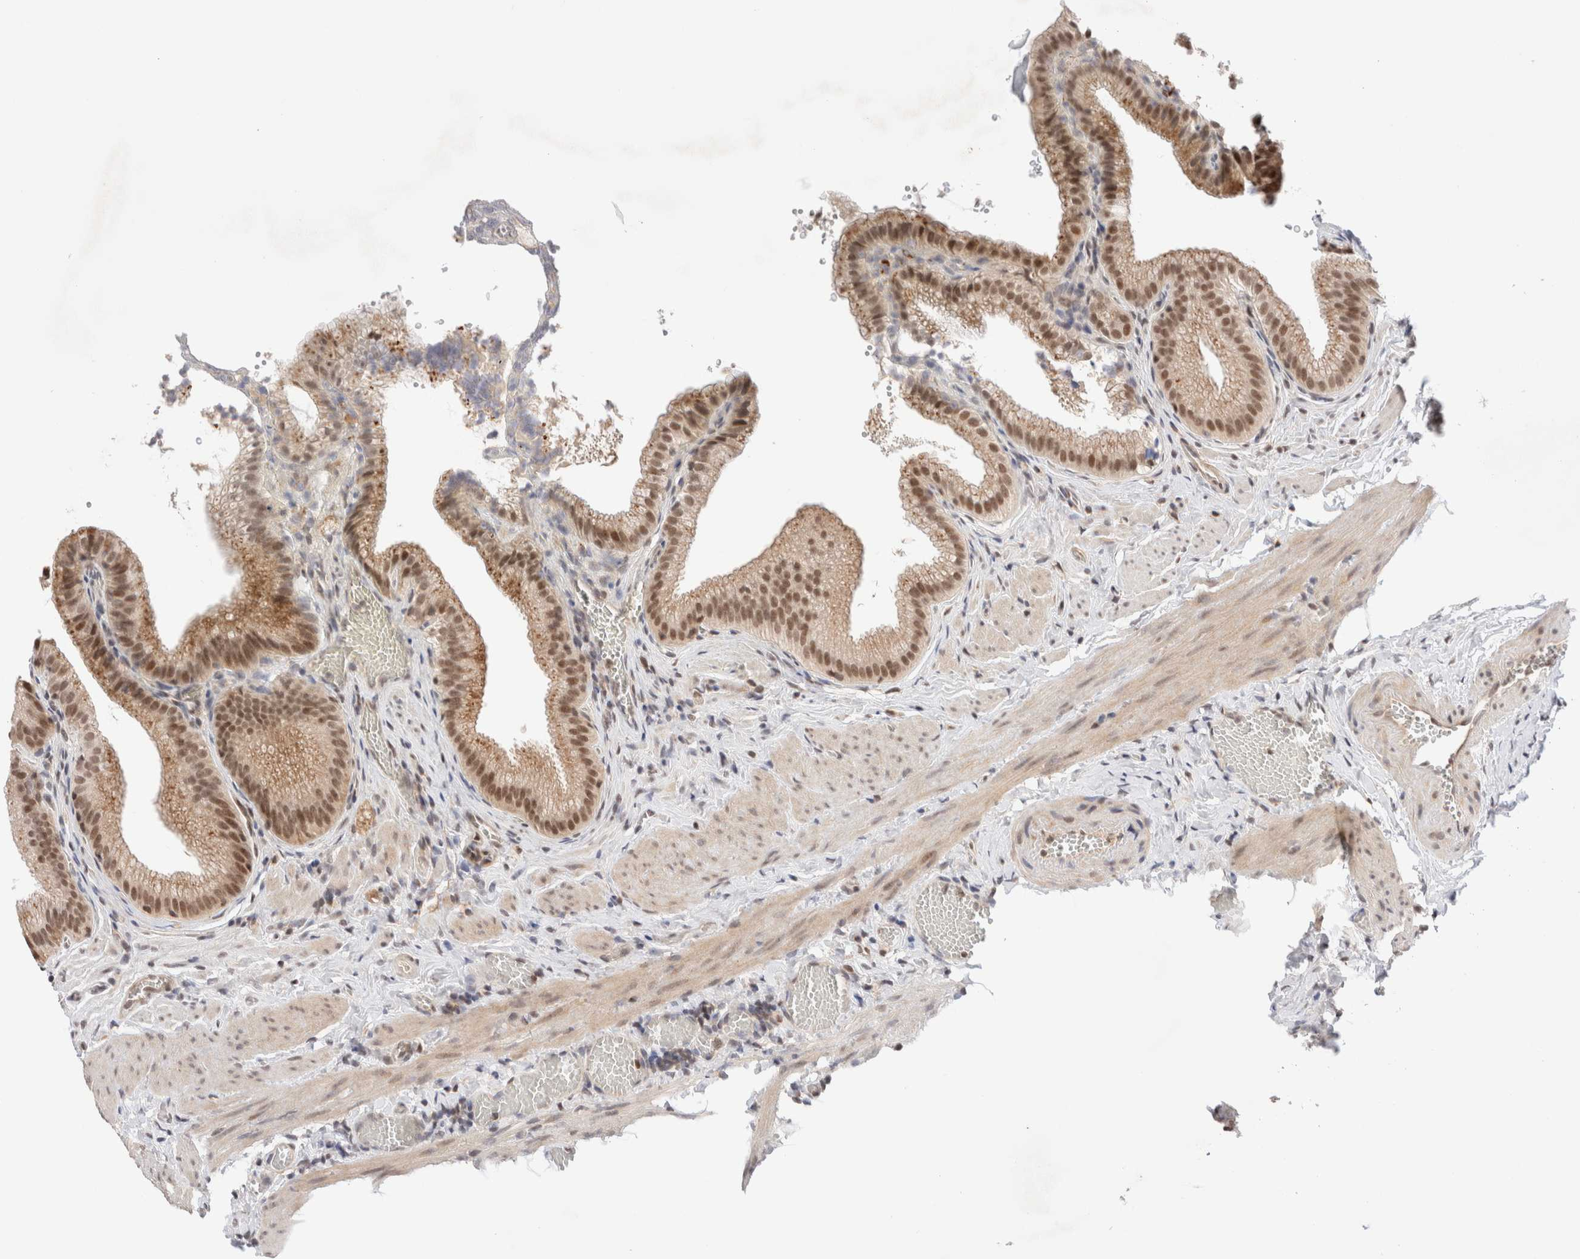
{"staining": {"intensity": "moderate", "quantity": ">75%", "location": "nuclear"}, "tissue": "gallbladder", "cell_type": "Glandular cells", "image_type": "normal", "snomed": [{"axis": "morphology", "description": "Normal tissue, NOS"}, {"axis": "topography", "description": "Gallbladder"}], "caption": "This histopathology image reveals immunohistochemistry (IHC) staining of normal gallbladder, with medium moderate nuclear positivity in about >75% of glandular cells.", "gene": "GATAD2A", "patient": {"sex": "male", "age": 38}}